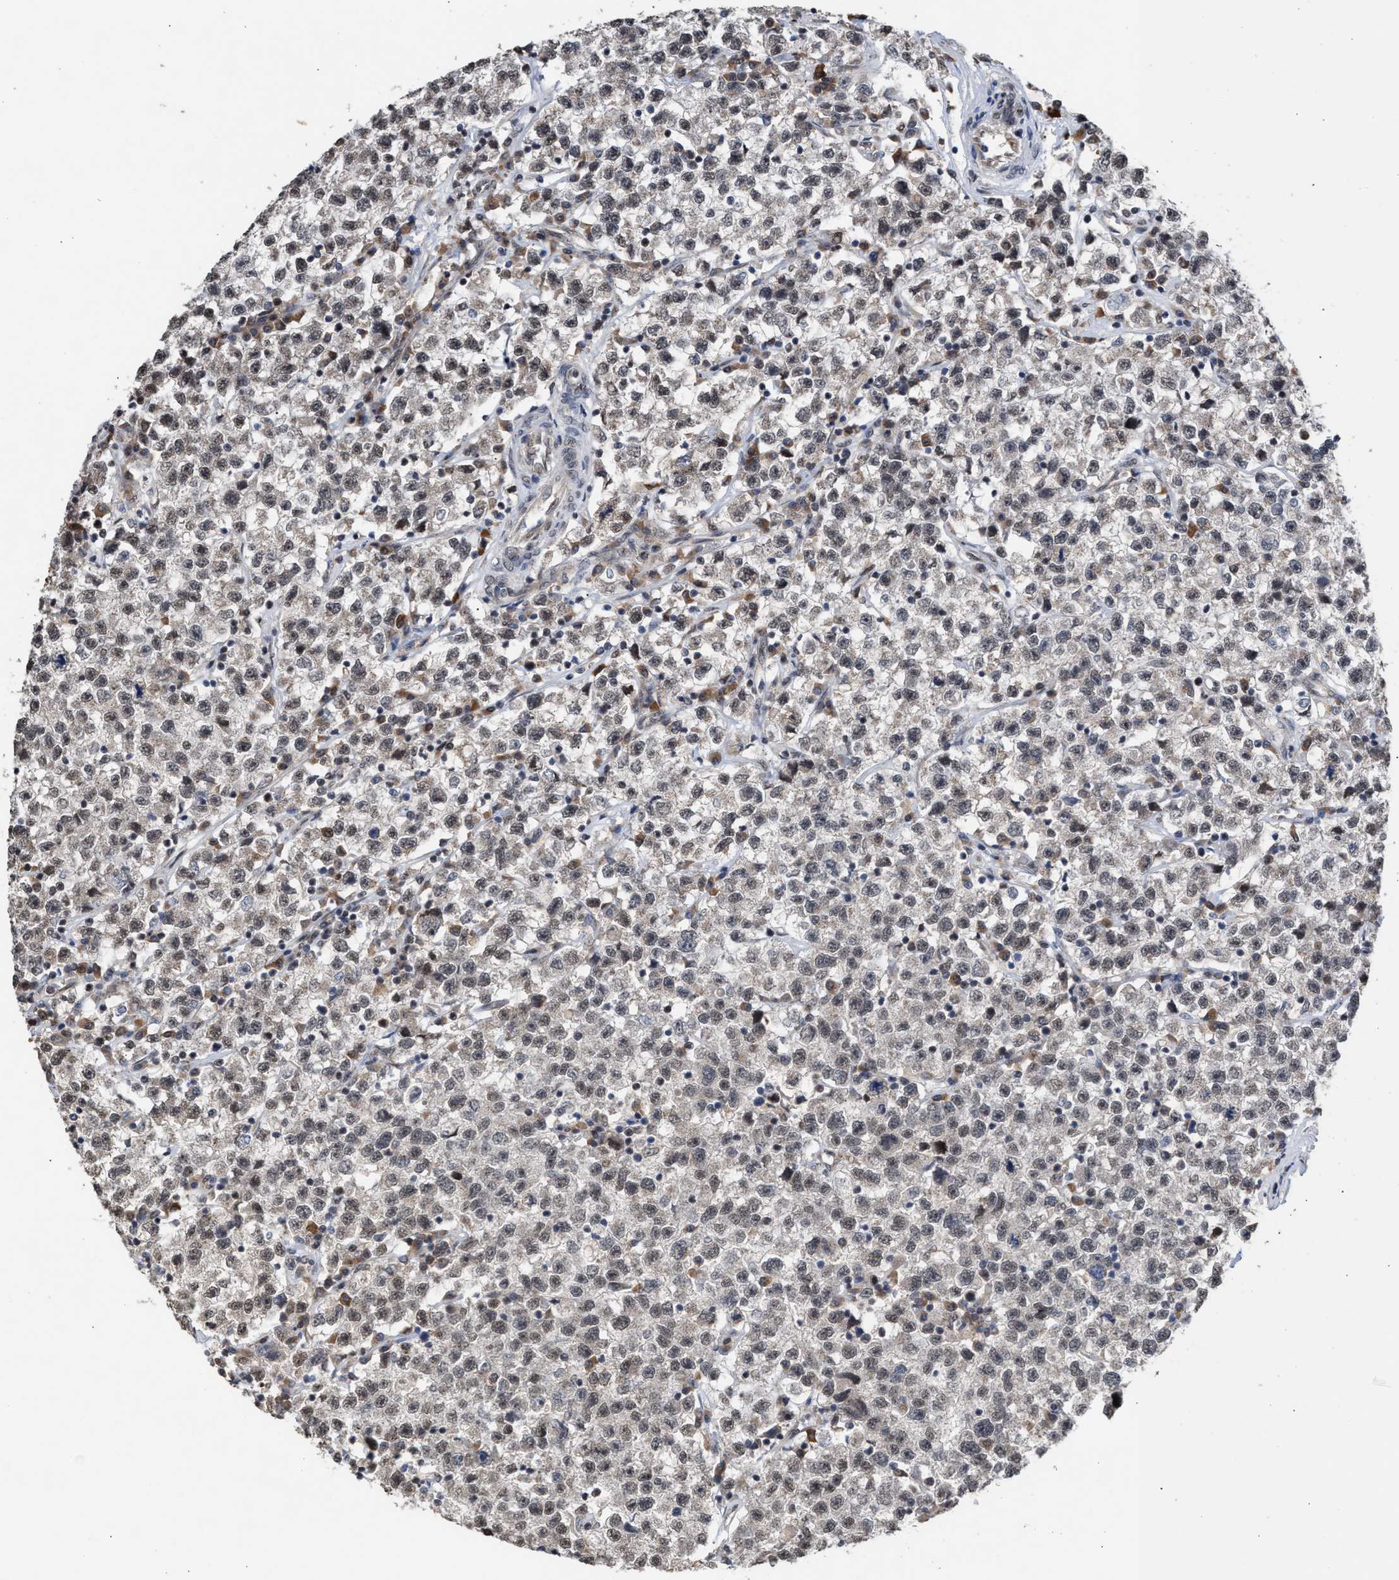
{"staining": {"intensity": "weak", "quantity": ">75%", "location": "nuclear"}, "tissue": "testis cancer", "cell_type": "Tumor cells", "image_type": "cancer", "snomed": [{"axis": "morphology", "description": "Seminoma, NOS"}, {"axis": "topography", "description": "Testis"}], "caption": "Brown immunohistochemical staining in seminoma (testis) displays weak nuclear staining in about >75% of tumor cells.", "gene": "MKNK2", "patient": {"sex": "male", "age": 22}}